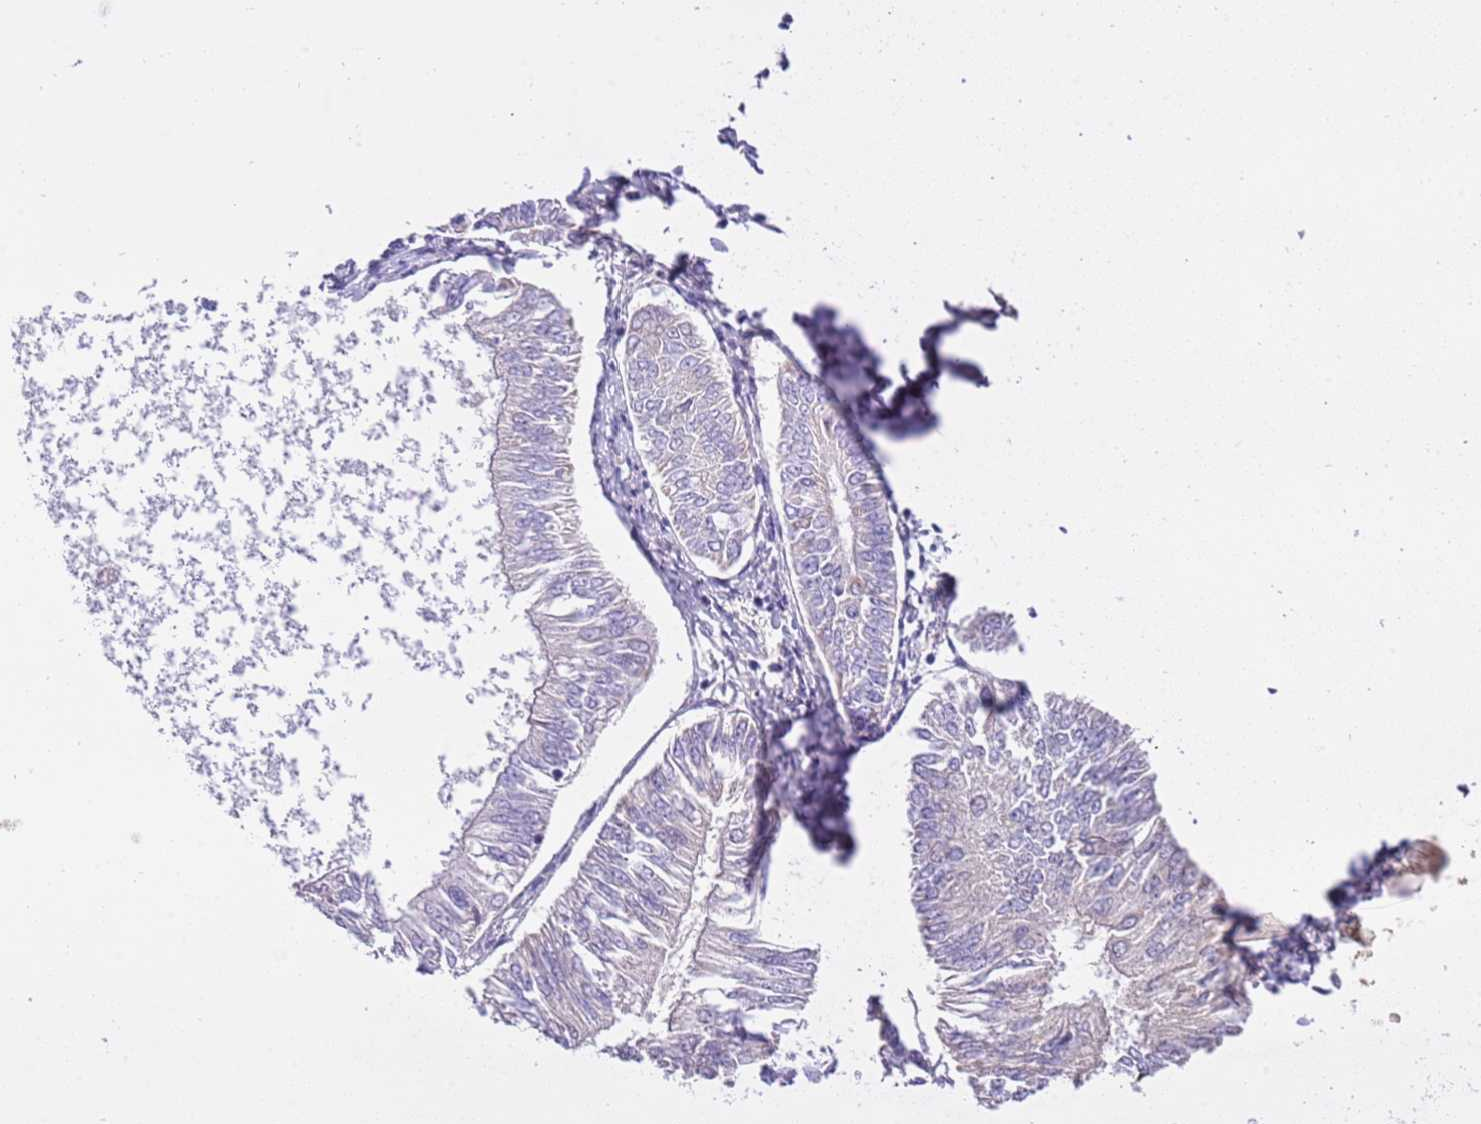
{"staining": {"intensity": "negative", "quantity": "none", "location": "none"}, "tissue": "endometrial cancer", "cell_type": "Tumor cells", "image_type": "cancer", "snomed": [{"axis": "morphology", "description": "Adenocarcinoma, NOS"}, {"axis": "topography", "description": "Endometrium"}], "caption": "The micrograph exhibits no significant expression in tumor cells of endometrial adenocarcinoma.", "gene": "MAGEF1", "patient": {"sex": "female", "age": 58}}